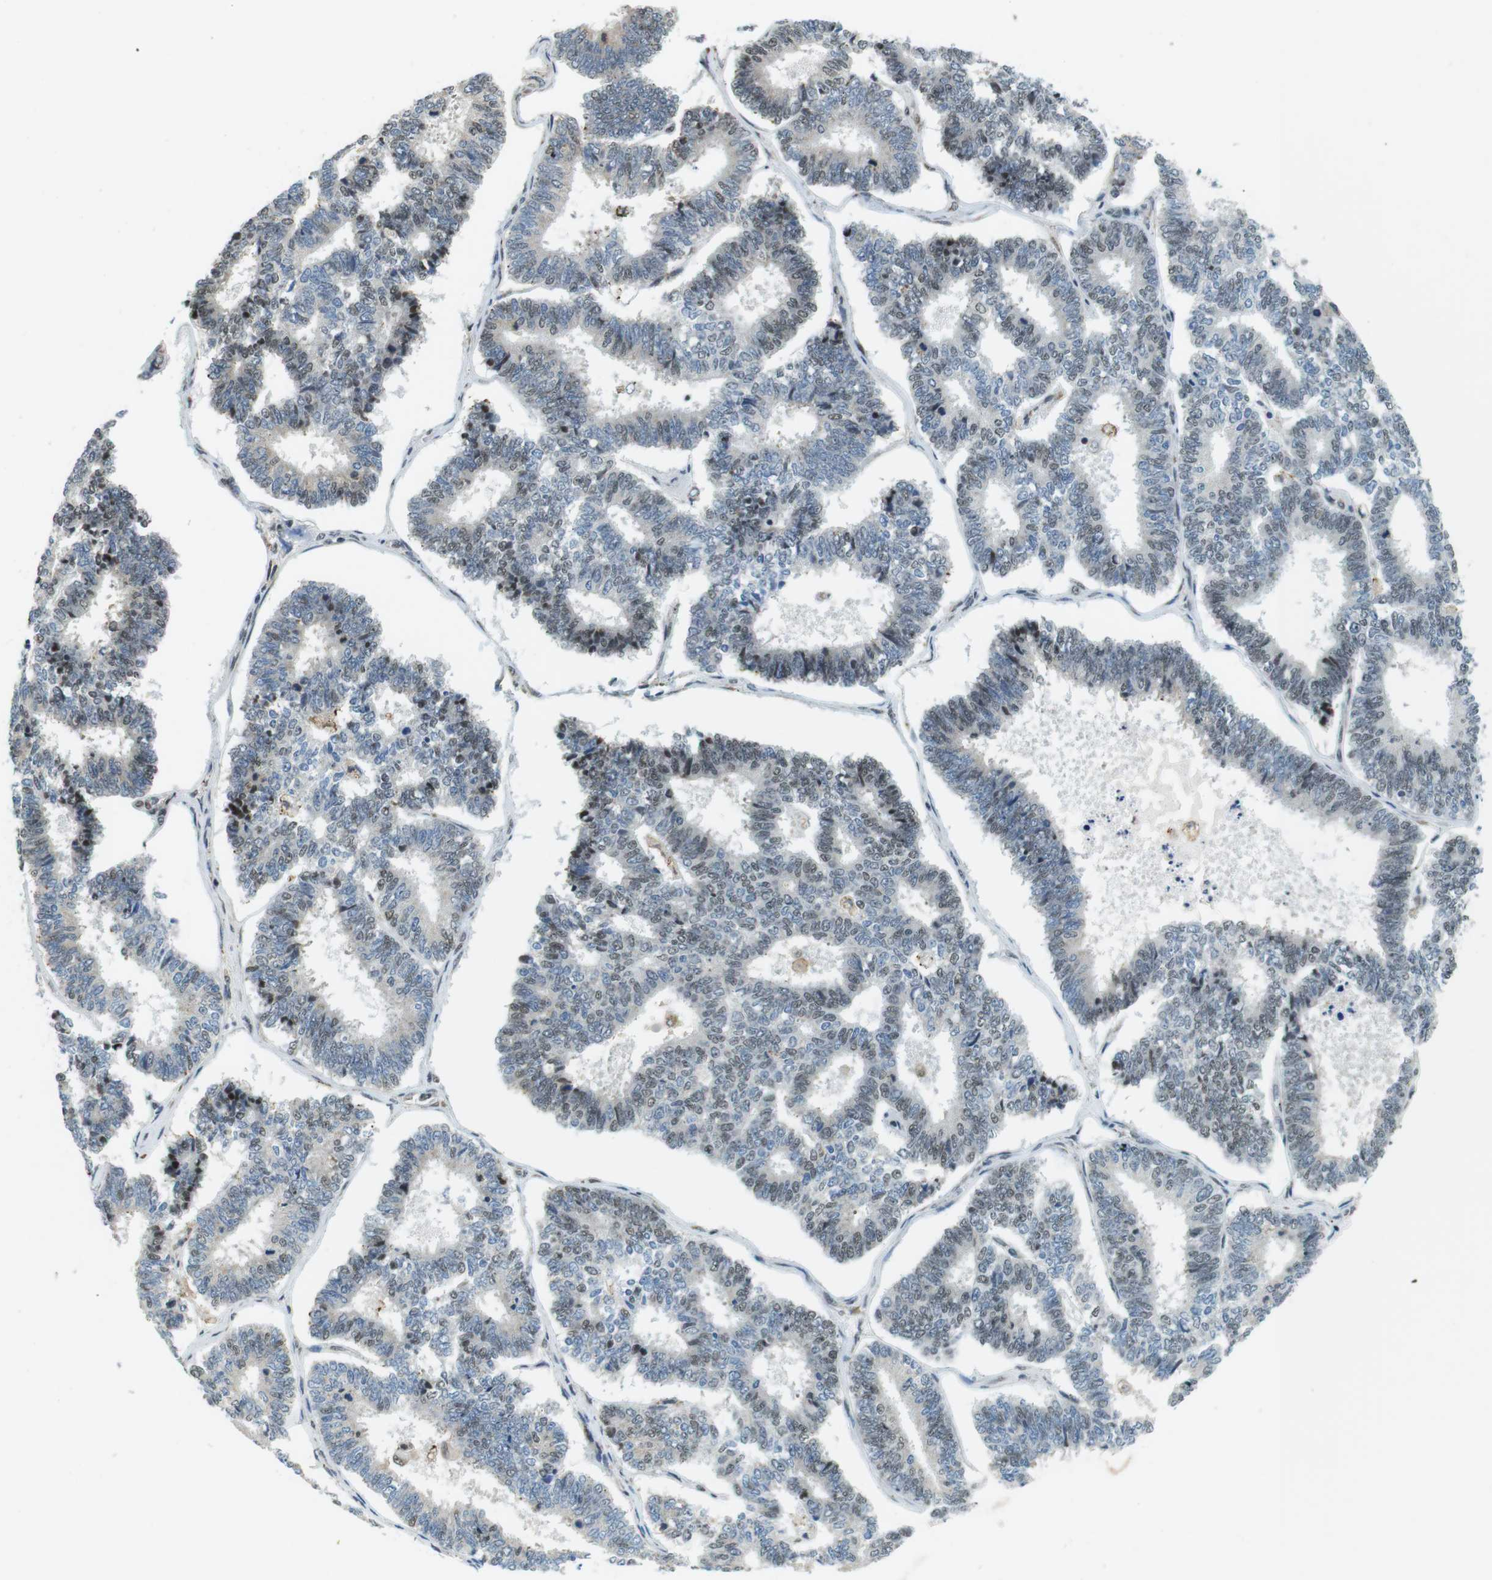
{"staining": {"intensity": "weak", "quantity": "25%-75%", "location": "nuclear"}, "tissue": "endometrial cancer", "cell_type": "Tumor cells", "image_type": "cancer", "snomed": [{"axis": "morphology", "description": "Adenocarcinoma, NOS"}, {"axis": "topography", "description": "Endometrium"}], "caption": "Brown immunohistochemical staining in endometrial cancer (adenocarcinoma) exhibits weak nuclear expression in about 25%-75% of tumor cells. (Stains: DAB in brown, nuclei in blue, Microscopy: brightfield microscopy at high magnification).", "gene": "RNF38", "patient": {"sex": "female", "age": 70}}